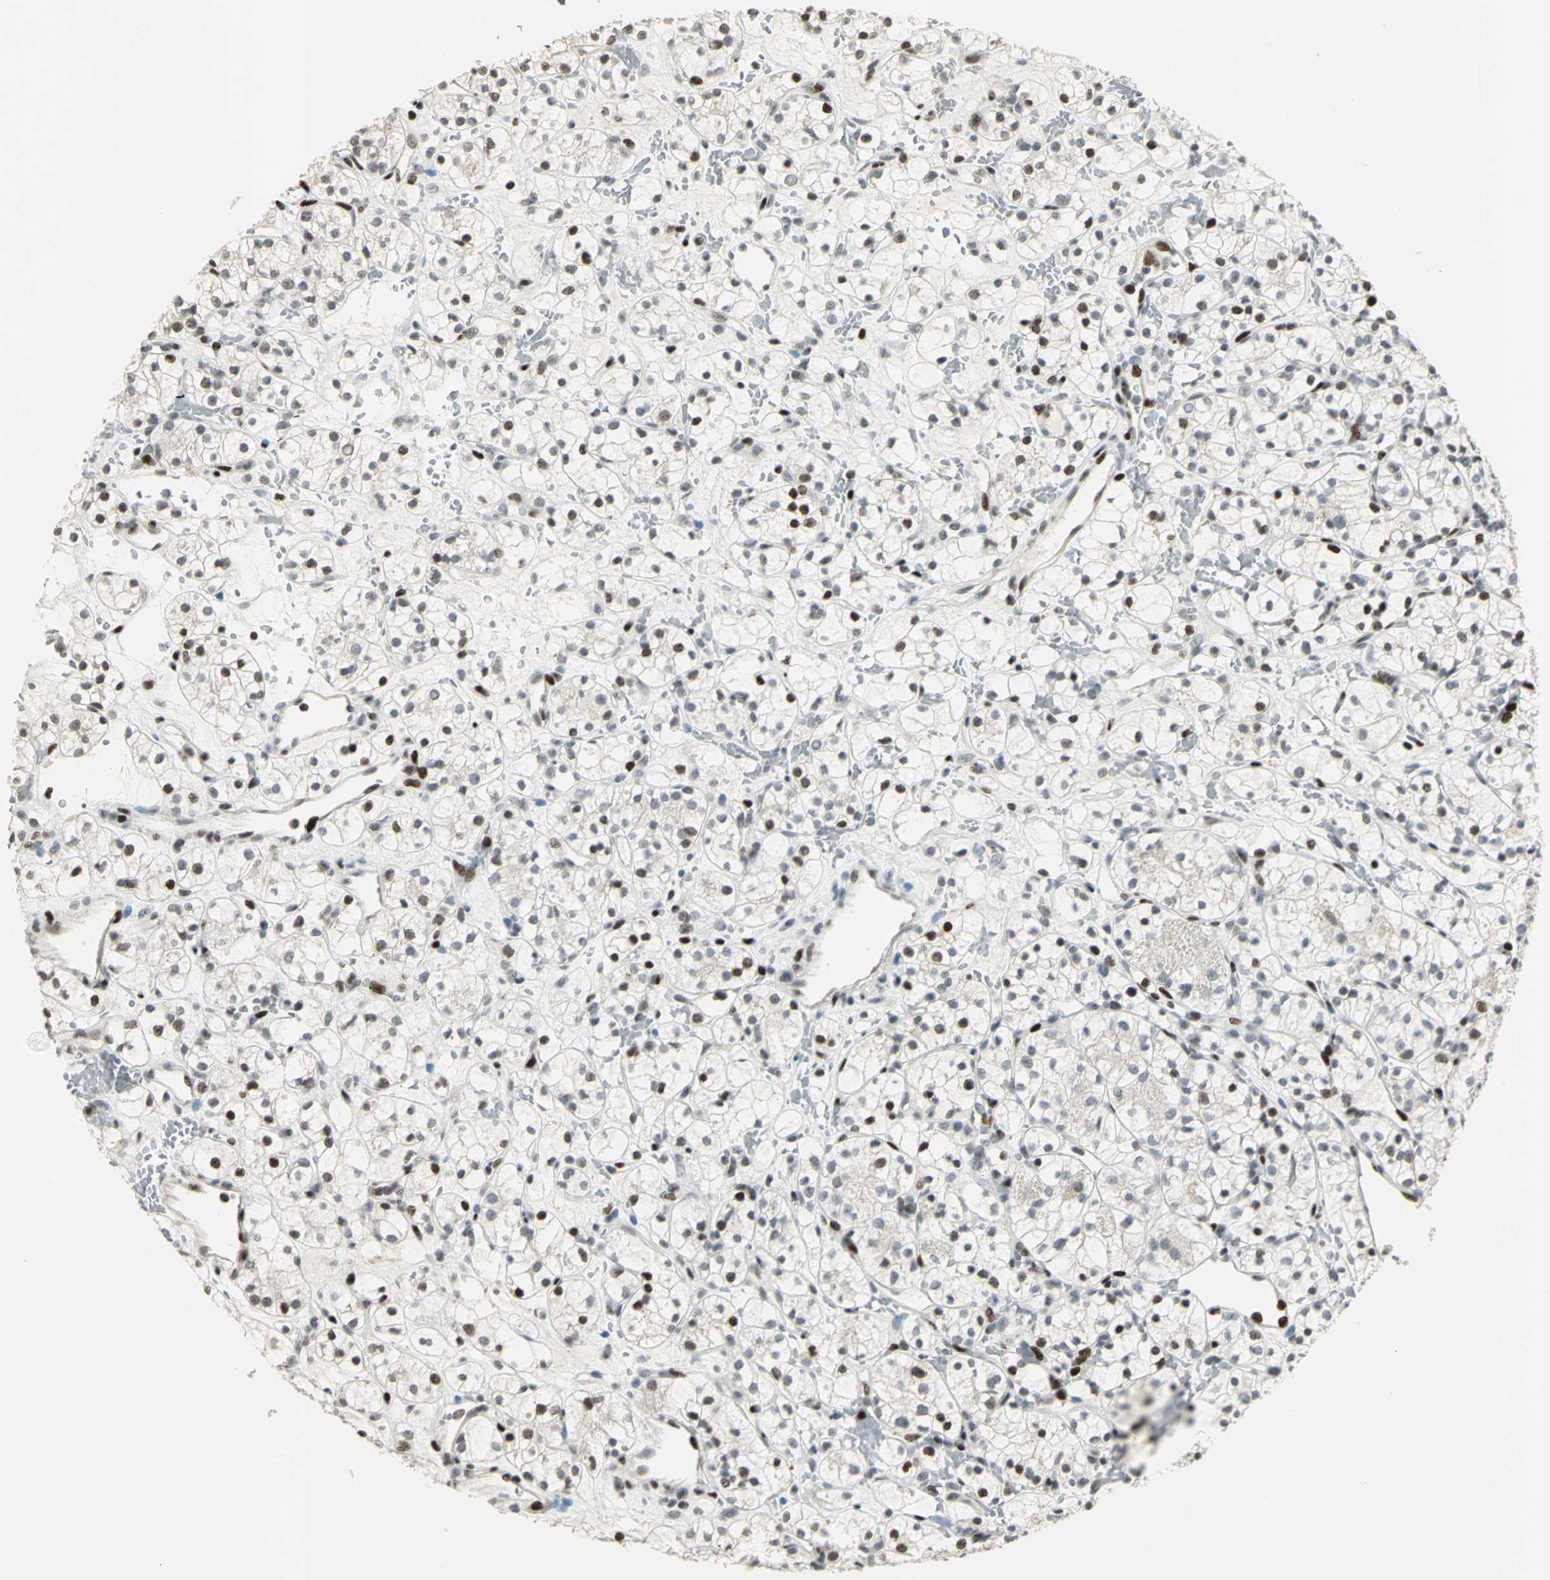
{"staining": {"intensity": "strong", "quantity": "<25%", "location": "nuclear"}, "tissue": "renal cancer", "cell_type": "Tumor cells", "image_type": "cancer", "snomed": [{"axis": "morphology", "description": "Adenocarcinoma, NOS"}, {"axis": "topography", "description": "Kidney"}], "caption": "Renal cancer stained for a protein displays strong nuclear positivity in tumor cells.", "gene": "KDM1A", "patient": {"sex": "female", "age": 60}}